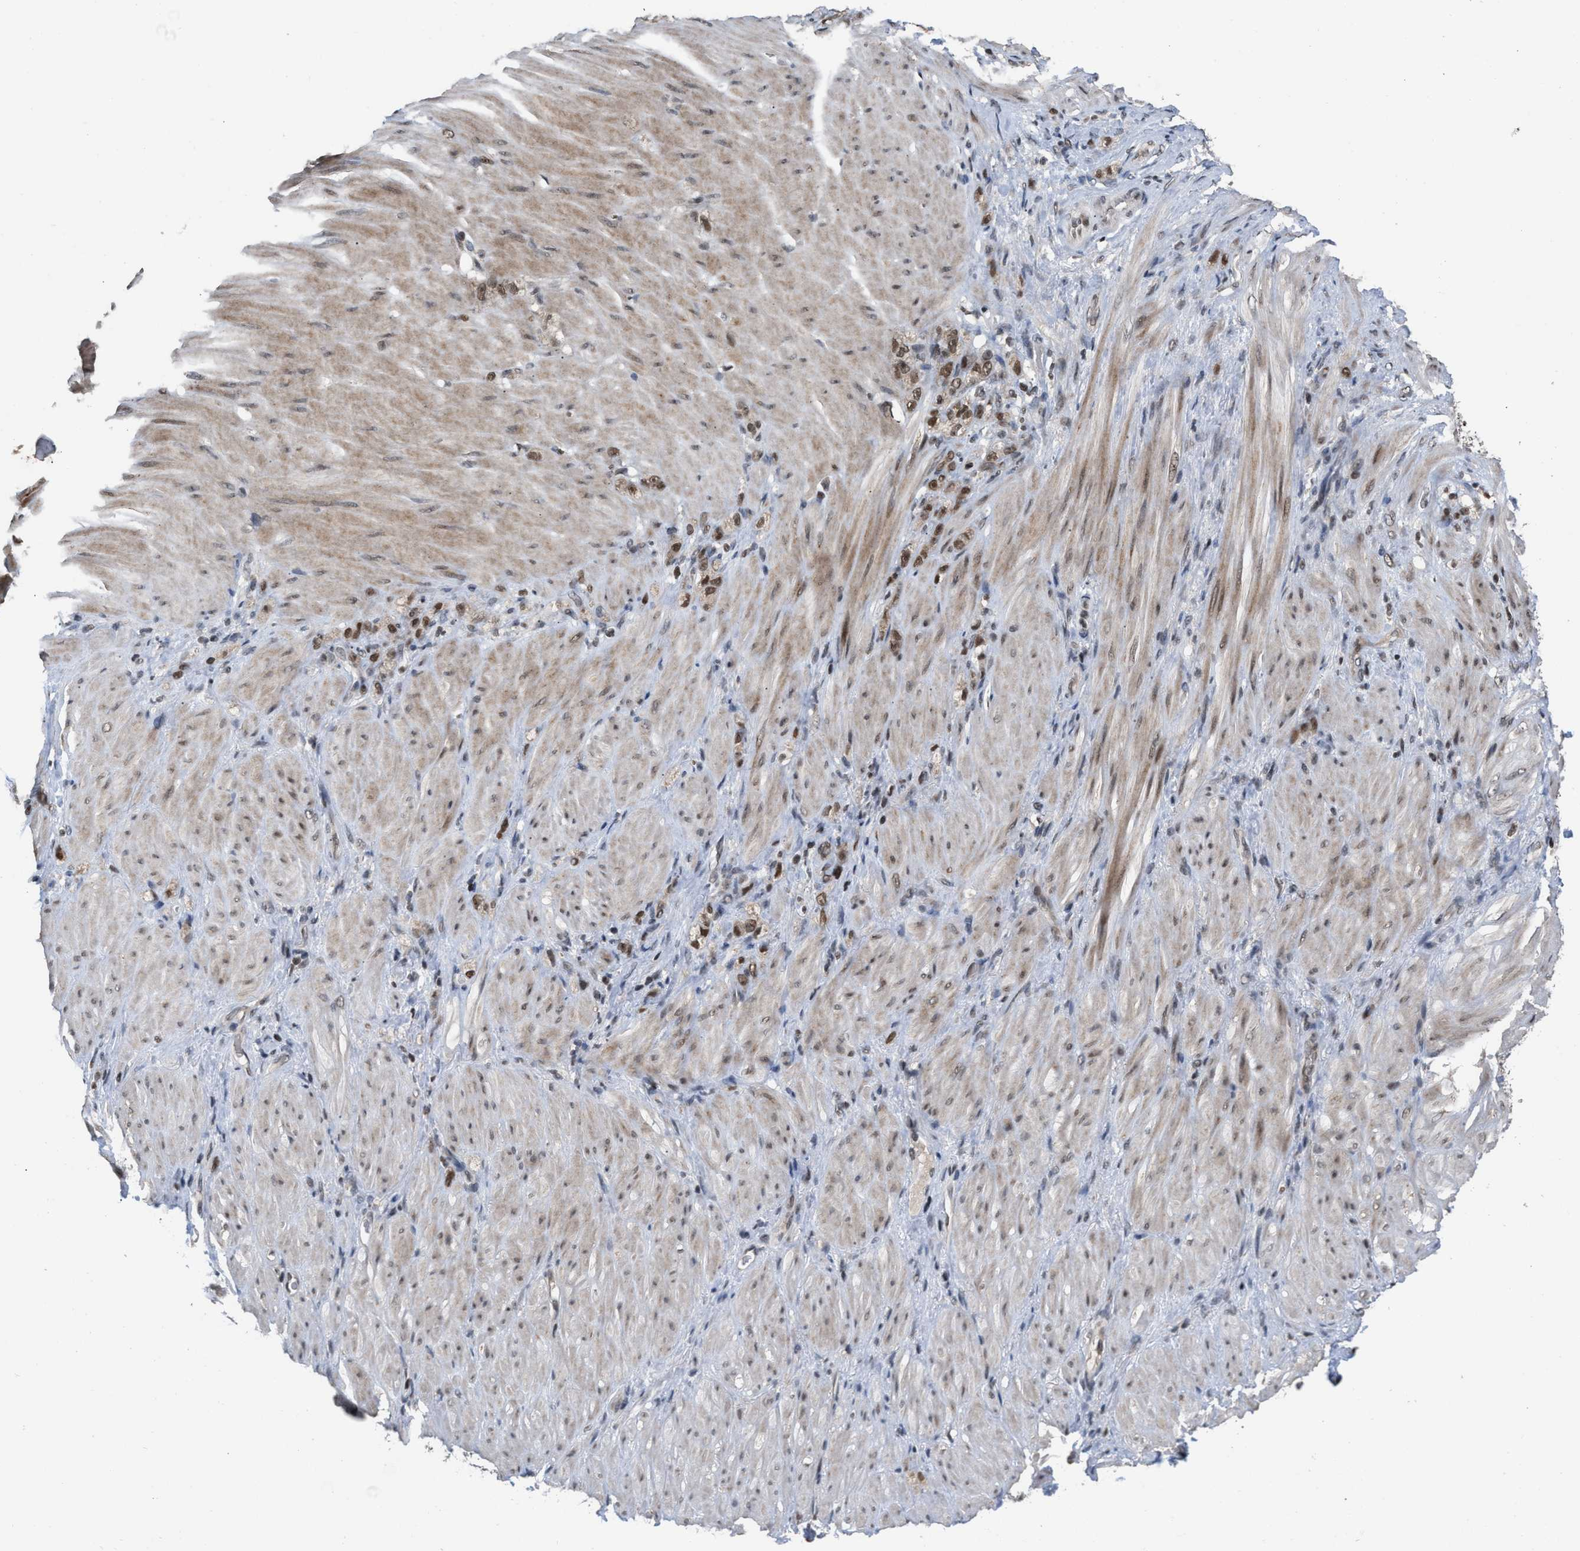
{"staining": {"intensity": "moderate", "quantity": ">75%", "location": "nuclear"}, "tissue": "stomach cancer", "cell_type": "Tumor cells", "image_type": "cancer", "snomed": [{"axis": "morphology", "description": "Normal tissue, NOS"}, {"axis": "morphology", "description": "Adenocarcinoma, NOS"}, {"axis": "topography", "description": "Stomach"}], "caption": "Tumor cells exhibit medium levels of moderate nuclear positivity in about >75% of cells in human adenocarcinoma (stomach).", "gene": "C9orf78", "patient": {"sex": "male", "age": 82}}